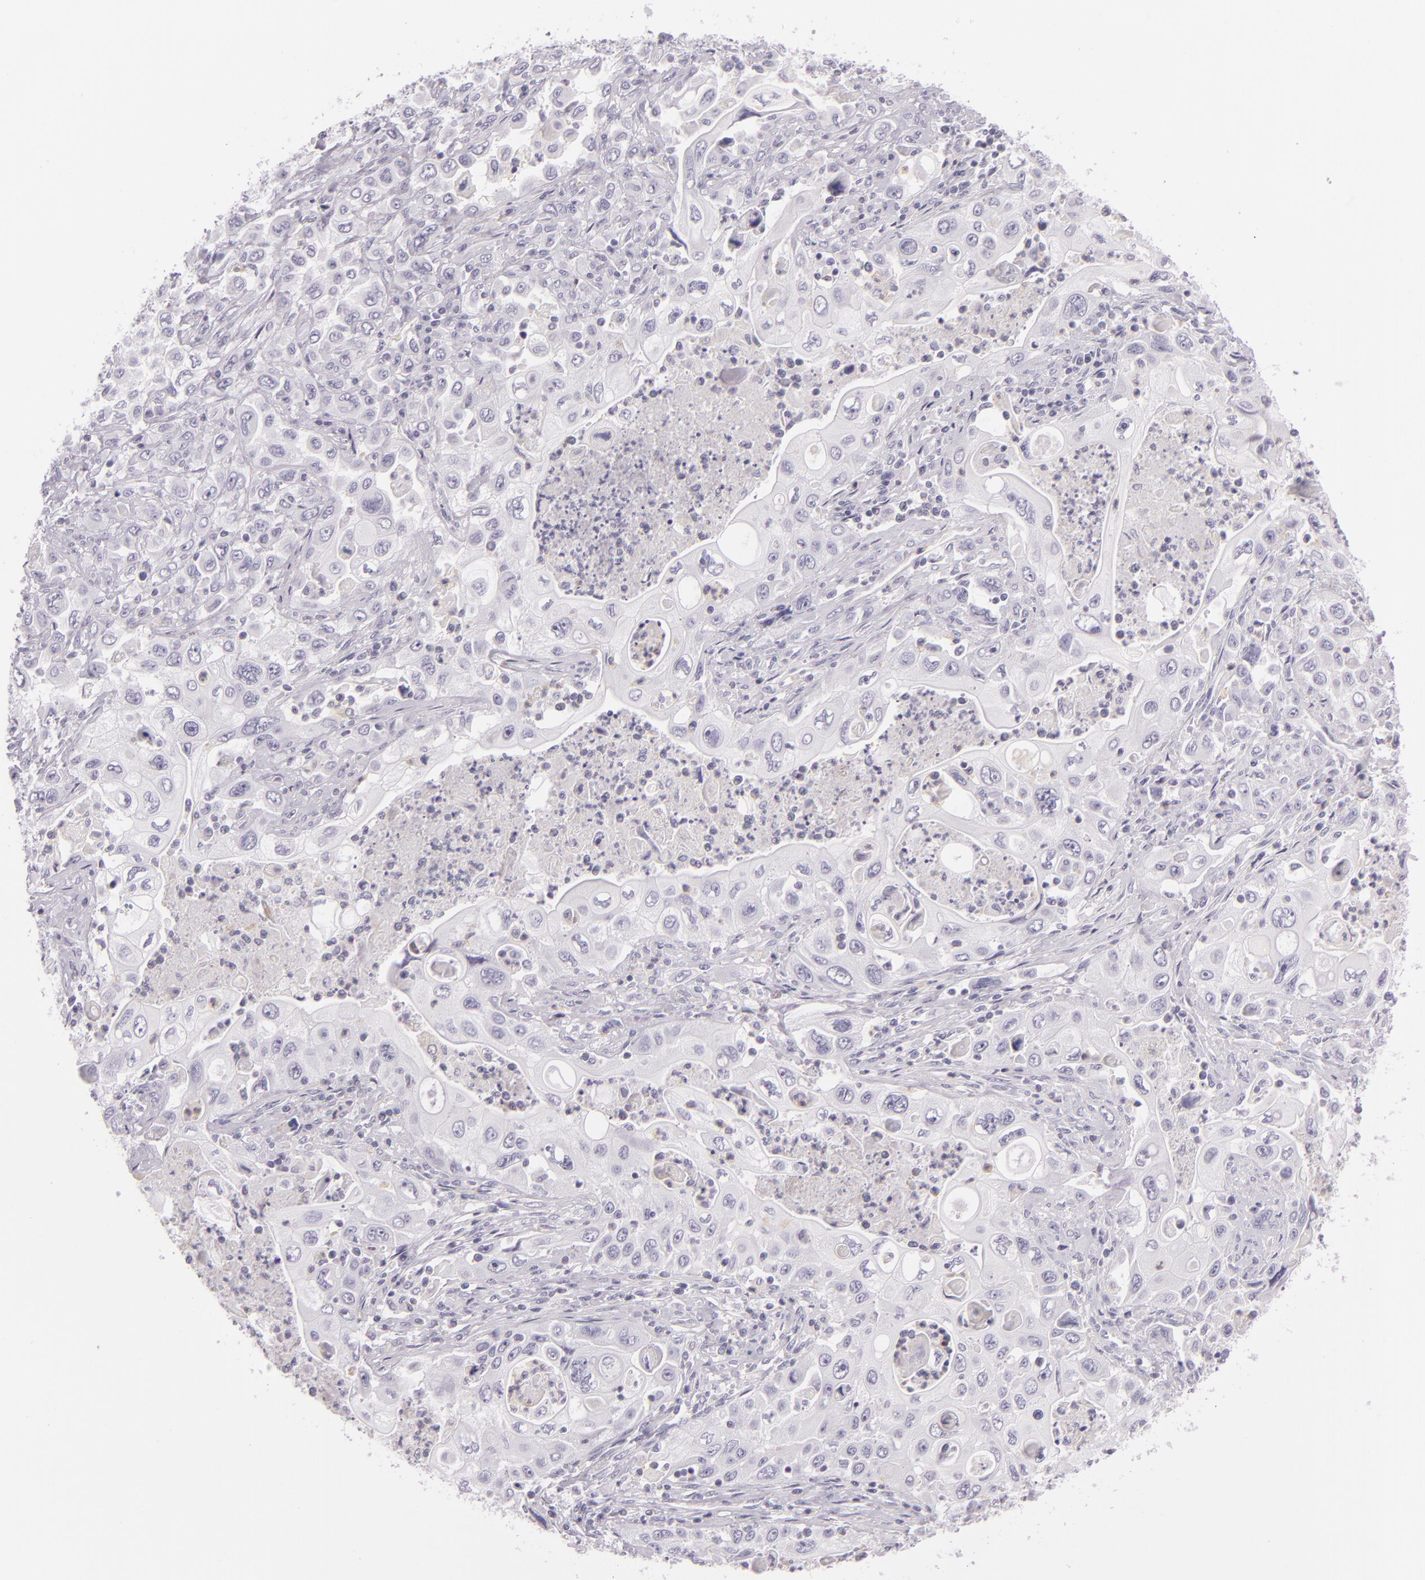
{"staining": {"intensity": "negative", "quantity": "none", "location": "none"}, "tissue": "pancreatic cancer", "cell_type": "Tumor cells", "image_type": "cancer", "snomed": [{"axis": "morphology", "description": "Adenocarcinoma, NOS"}, {"axis": "topography", "description": "Pancreas"}], "caption": "IHC photomicrograph of neoplastic tissue: pancreatic cancer (adenocarcinoma) stained with DAB (3,3'-diaminobenzidine) demonstrates no significant protein staining in tumor cells. The staining was performed using DAB to visualize the protein expression in brown, while the nuclei were stained in blue with hematoxylin (Magnification: 20x).", "gene": "CBS", "patient": {"sex": "male", "age": 70}}